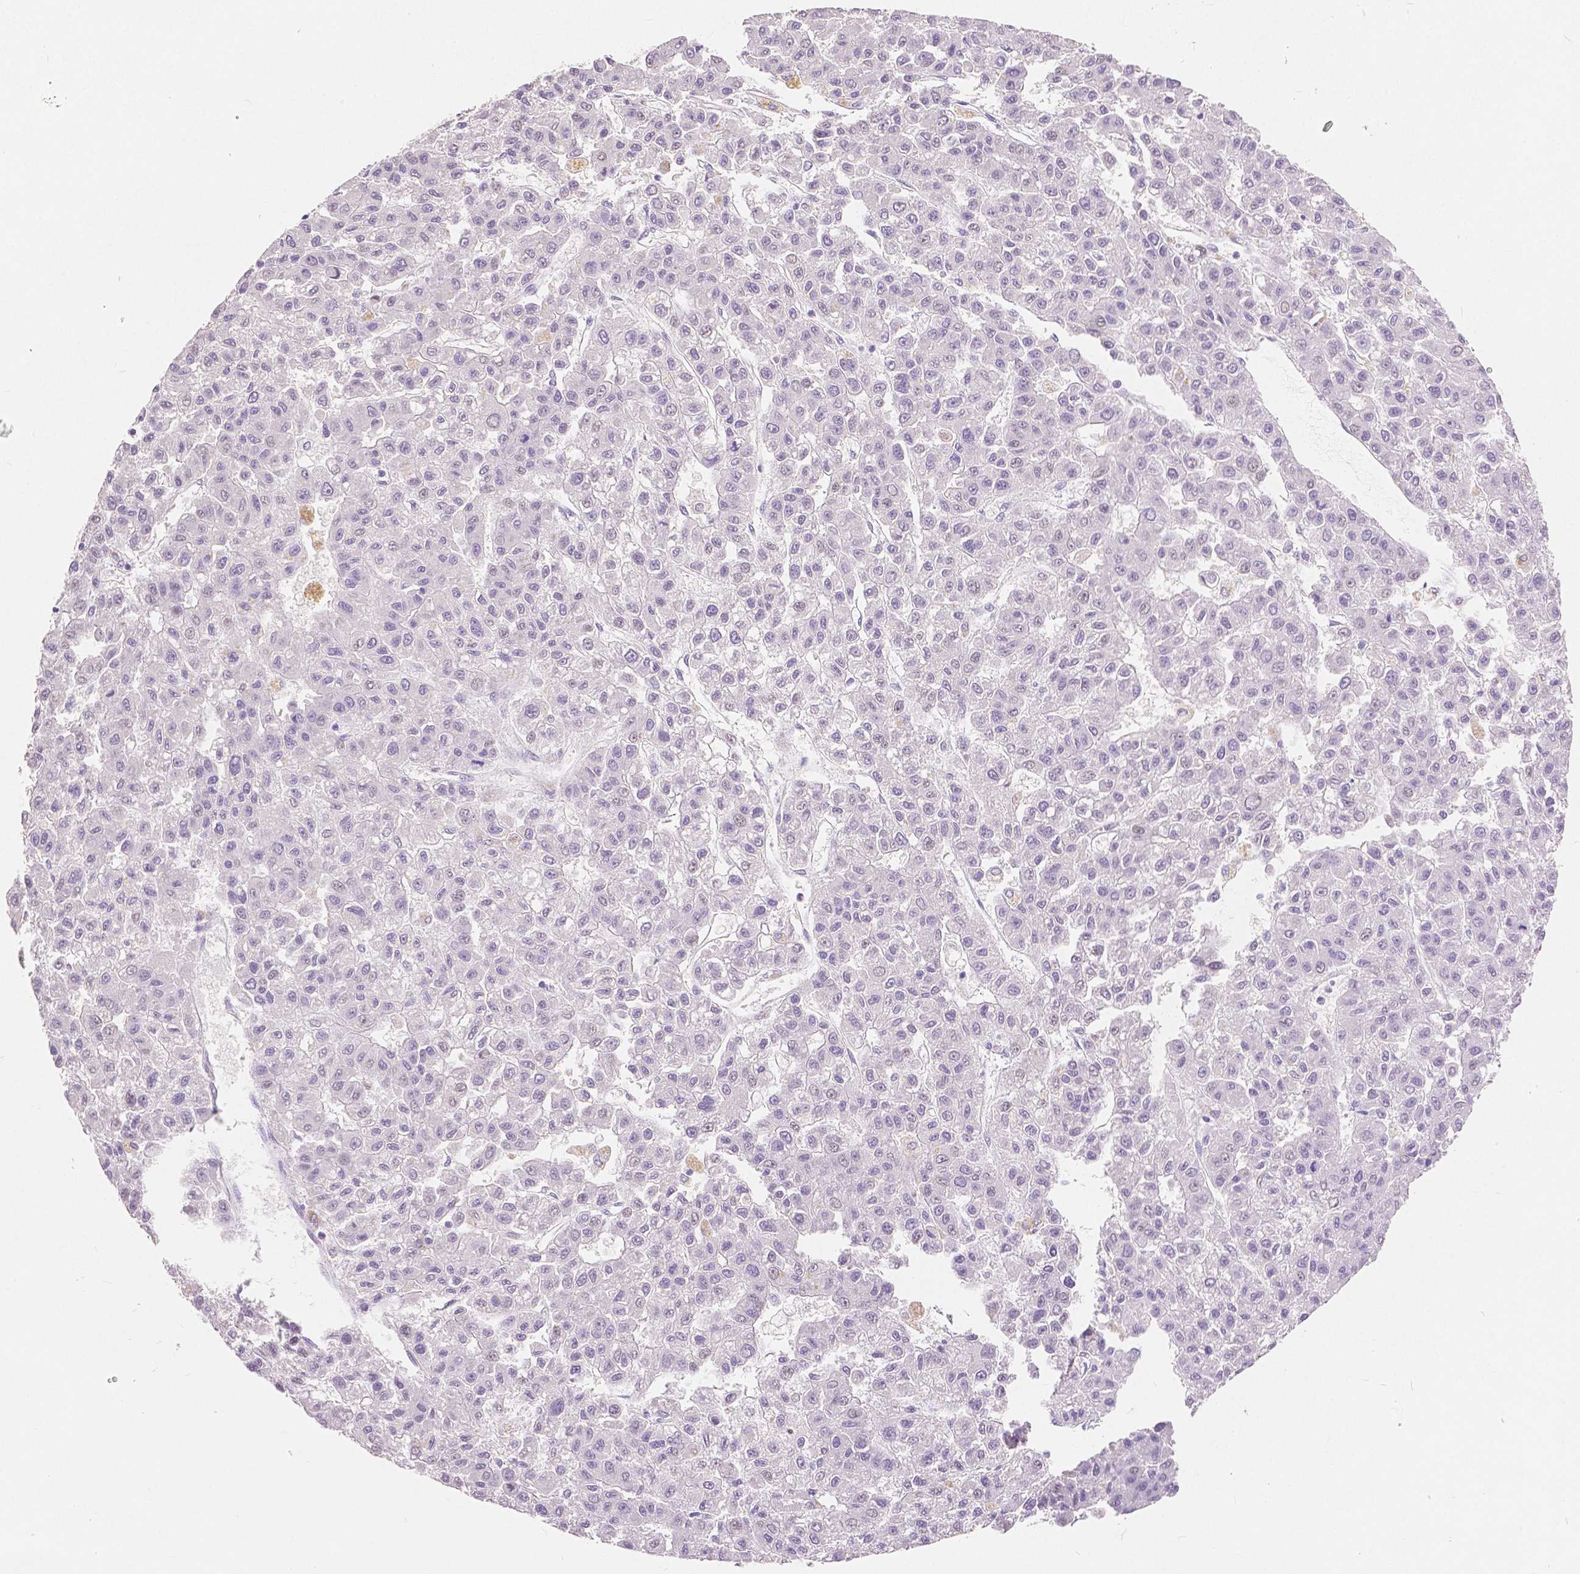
{"staining": {"intensity": "negative", "quantity": "none", "location": "none"}, "tissue": "liver cancer", "cell_type": "Tumor cells", "image_type": "cancer", "snomed": [{"axis": "morphology", "description": "Carcinoma, Hepatocellular, NOS"}, {"axis": "topography", "description": "Liver"}], "caption": "An immunohistochemistry (IHC) photomicrograph of hepatocellular carcinoma (liver) is shown. There is no staining in tumor cells of hepatocellular carcinoma (liver).", "gene": "HNF1B", "patient": {"sex": "male", "age": 70}}